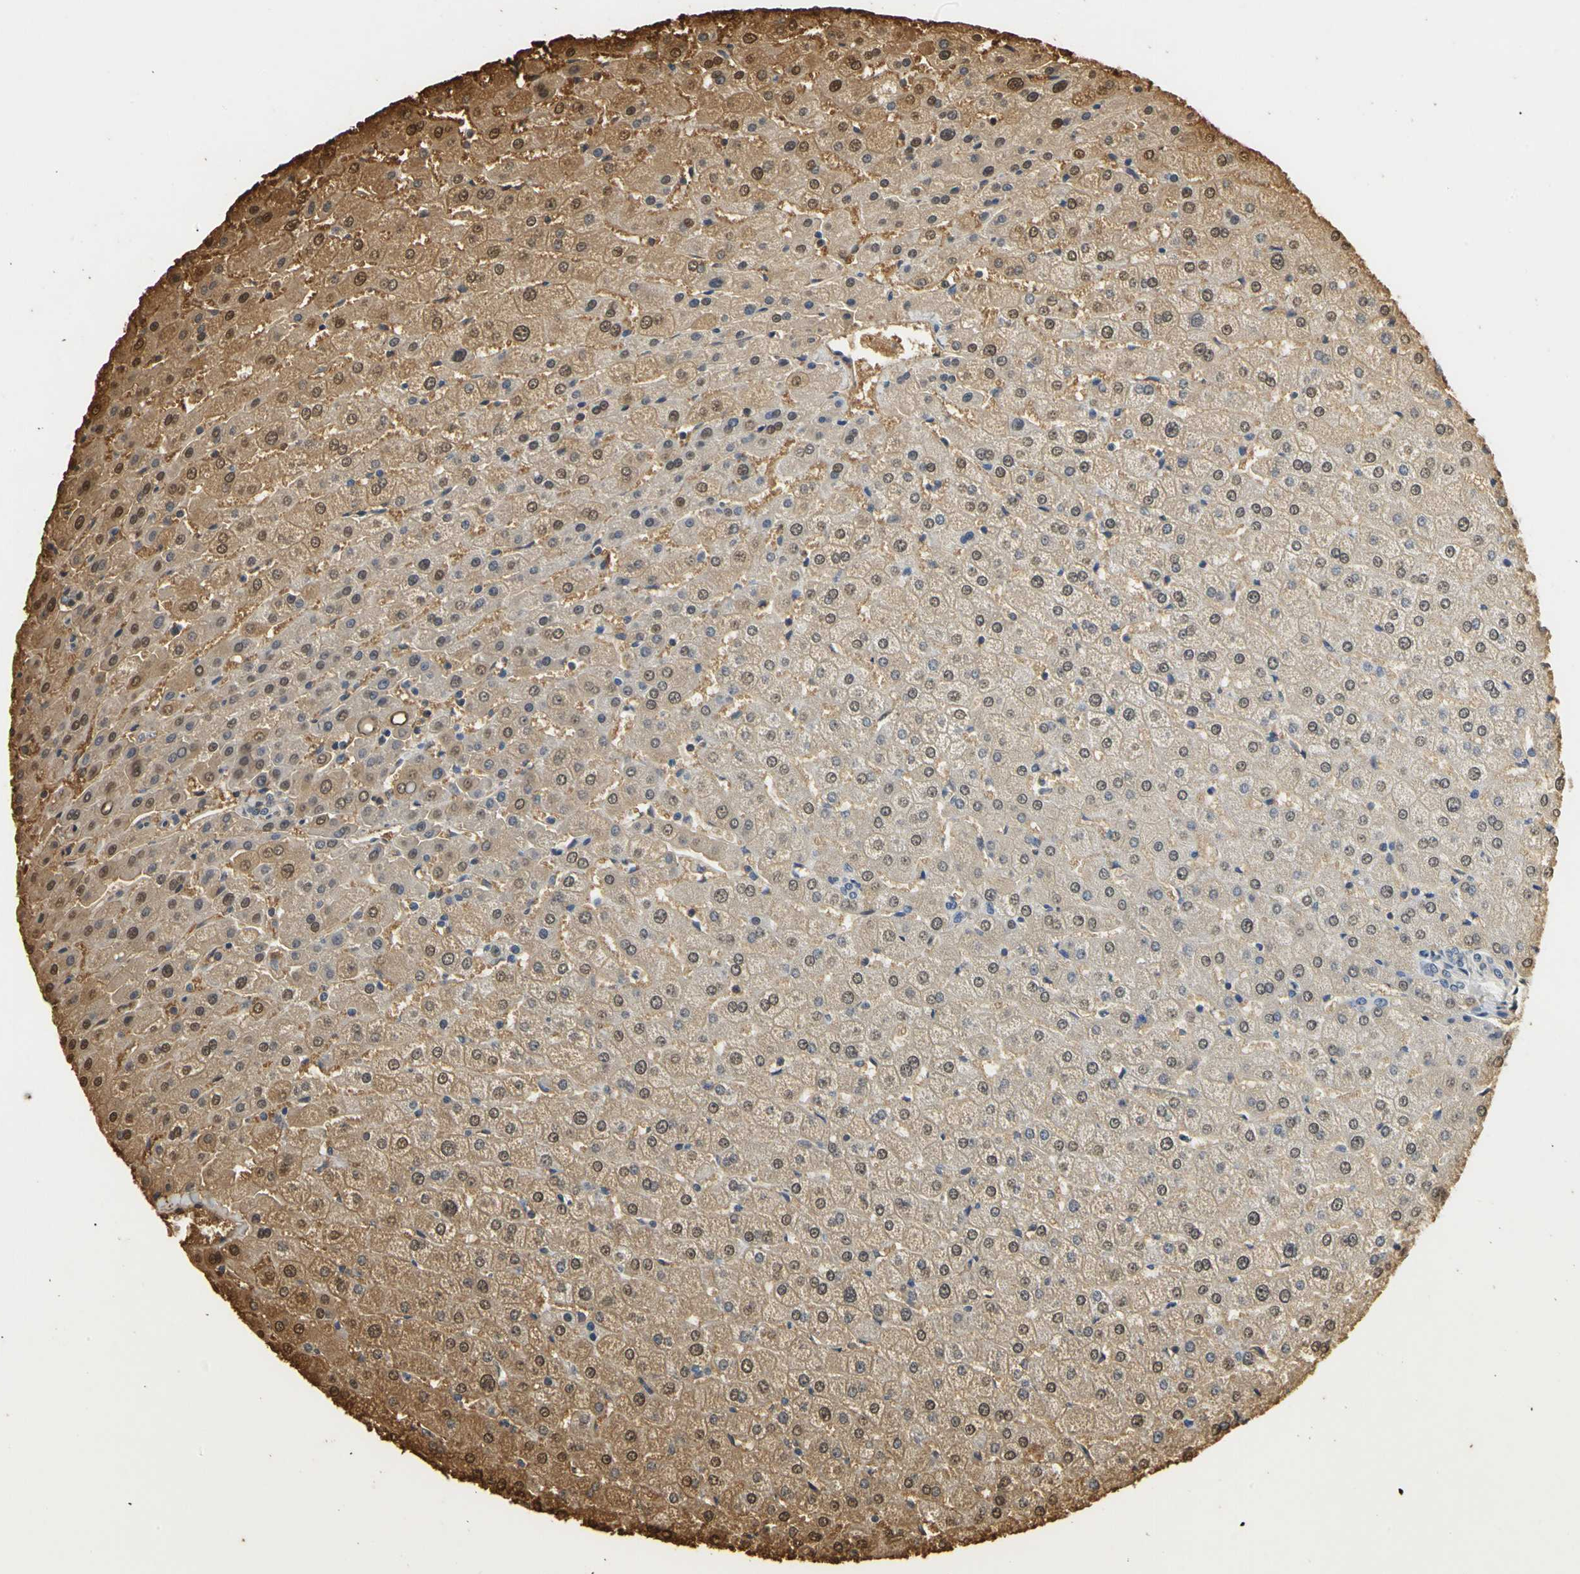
{"staining": {"intensity": "weak", "quantity": ">75%", "location": "cytoplasmic/membranous"}, "tissue": "liver", "cell_type": "Cholangiocytes", "image_type": "normal", "snomed": [{"axis": "morphology", "description": "Normal tissue, NOS"}, {"axis": "morphology", "description": "Fibrosis, NOS"}, {"axis": "topography", "description": "Liver"}], "caption": "An immunohistochemistry image of unremarkable tissue is shown. Protein staining in brown labels weak cytoplasmic/membranous positivity in liver within cholangiocytes.", "gene": "SOD1", "patient": {"sex": "female", "age": 29}}